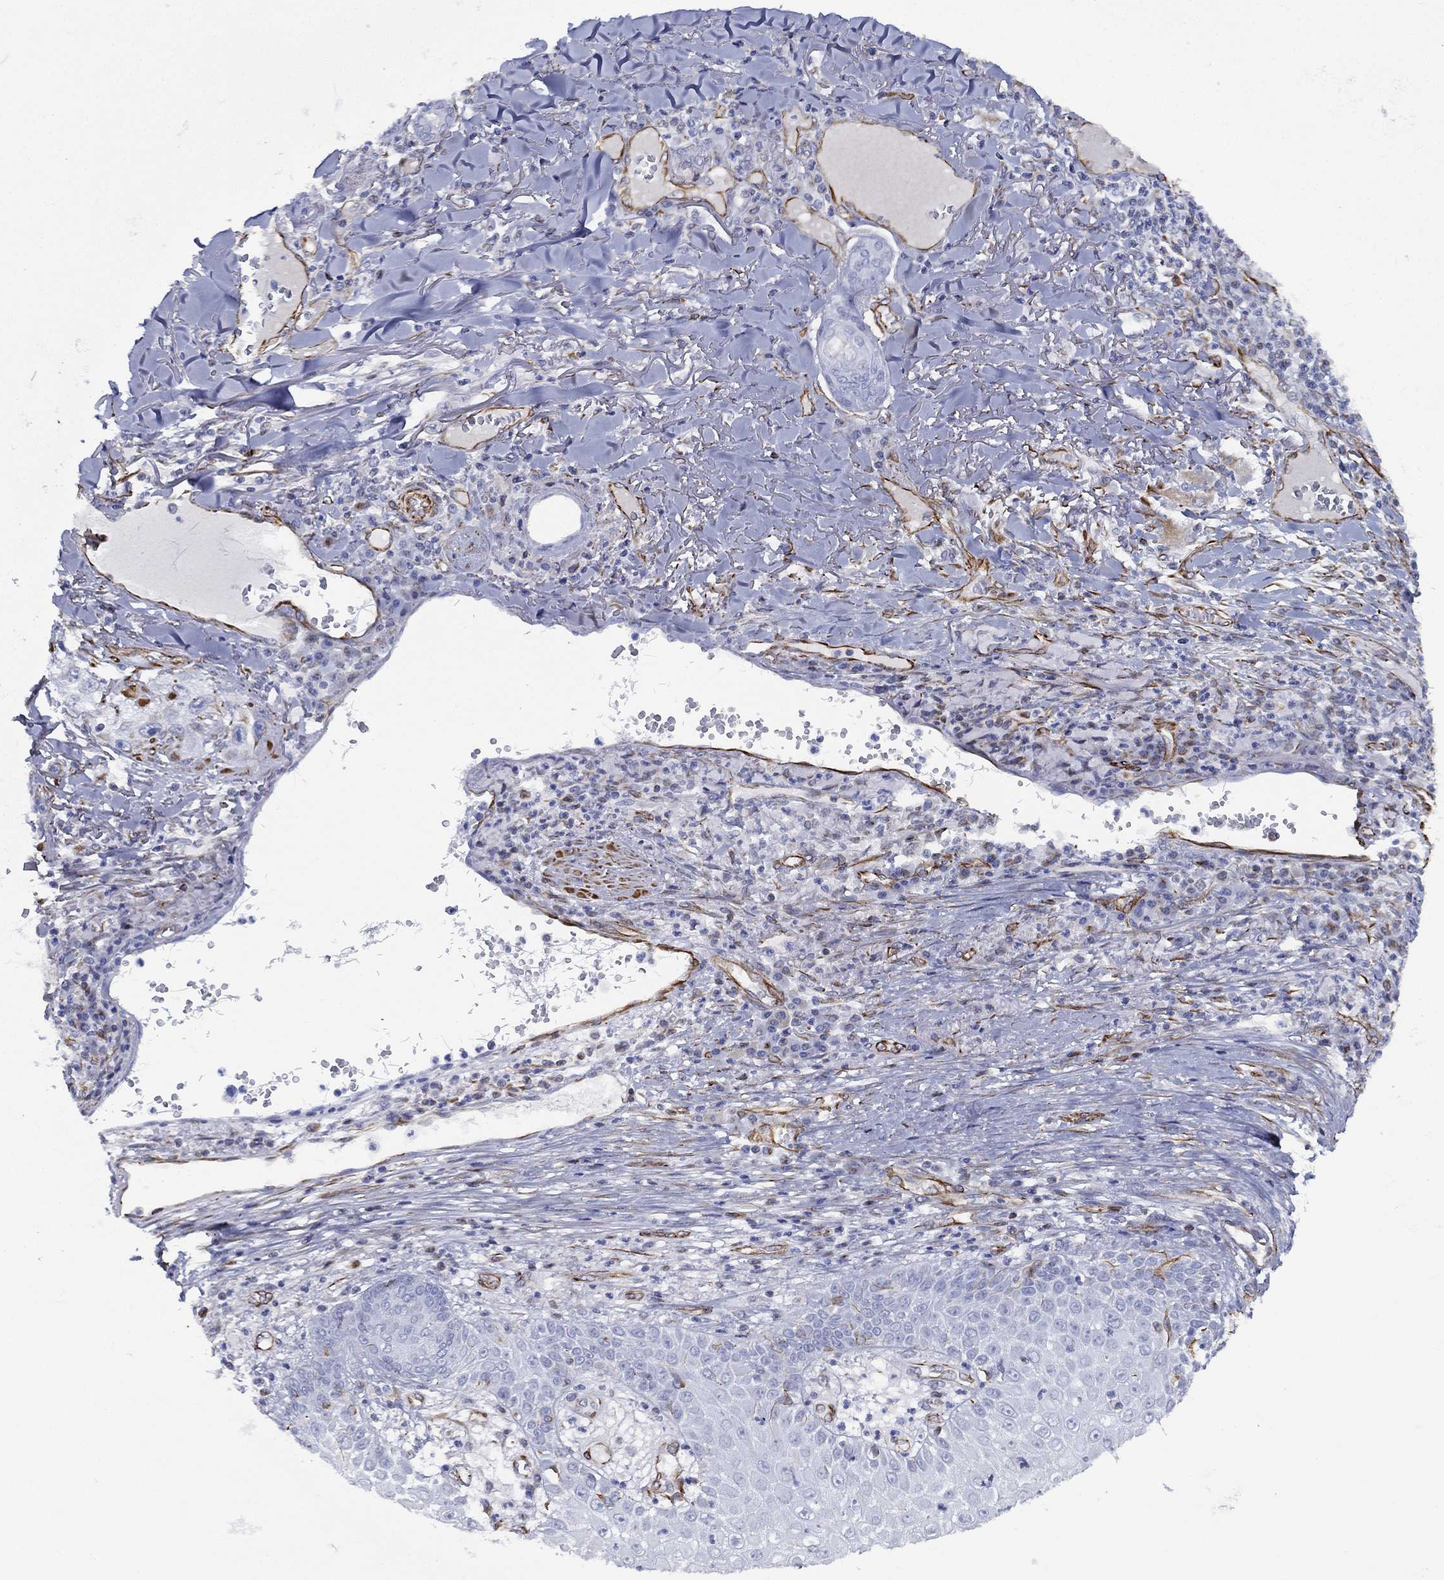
{"staining": {"intensity": "negative", "quantity": "none", "location": "none"}, "tissue": "skin cancer", "cell_type": "Tumor cells", "image_type": "cancer", "snomed": [{"axis": "morphology", "description": "Squamous cell carcinoma, NOS"}, {"axis": "topography", "description": "Skin"}], "caption": "This is a image of IHC staining of squamous cell carcinoma (skin), which shows no positivity in tumor cells.", "gene": "MAS1", "patient": {"sex": "male", "age": 82}}